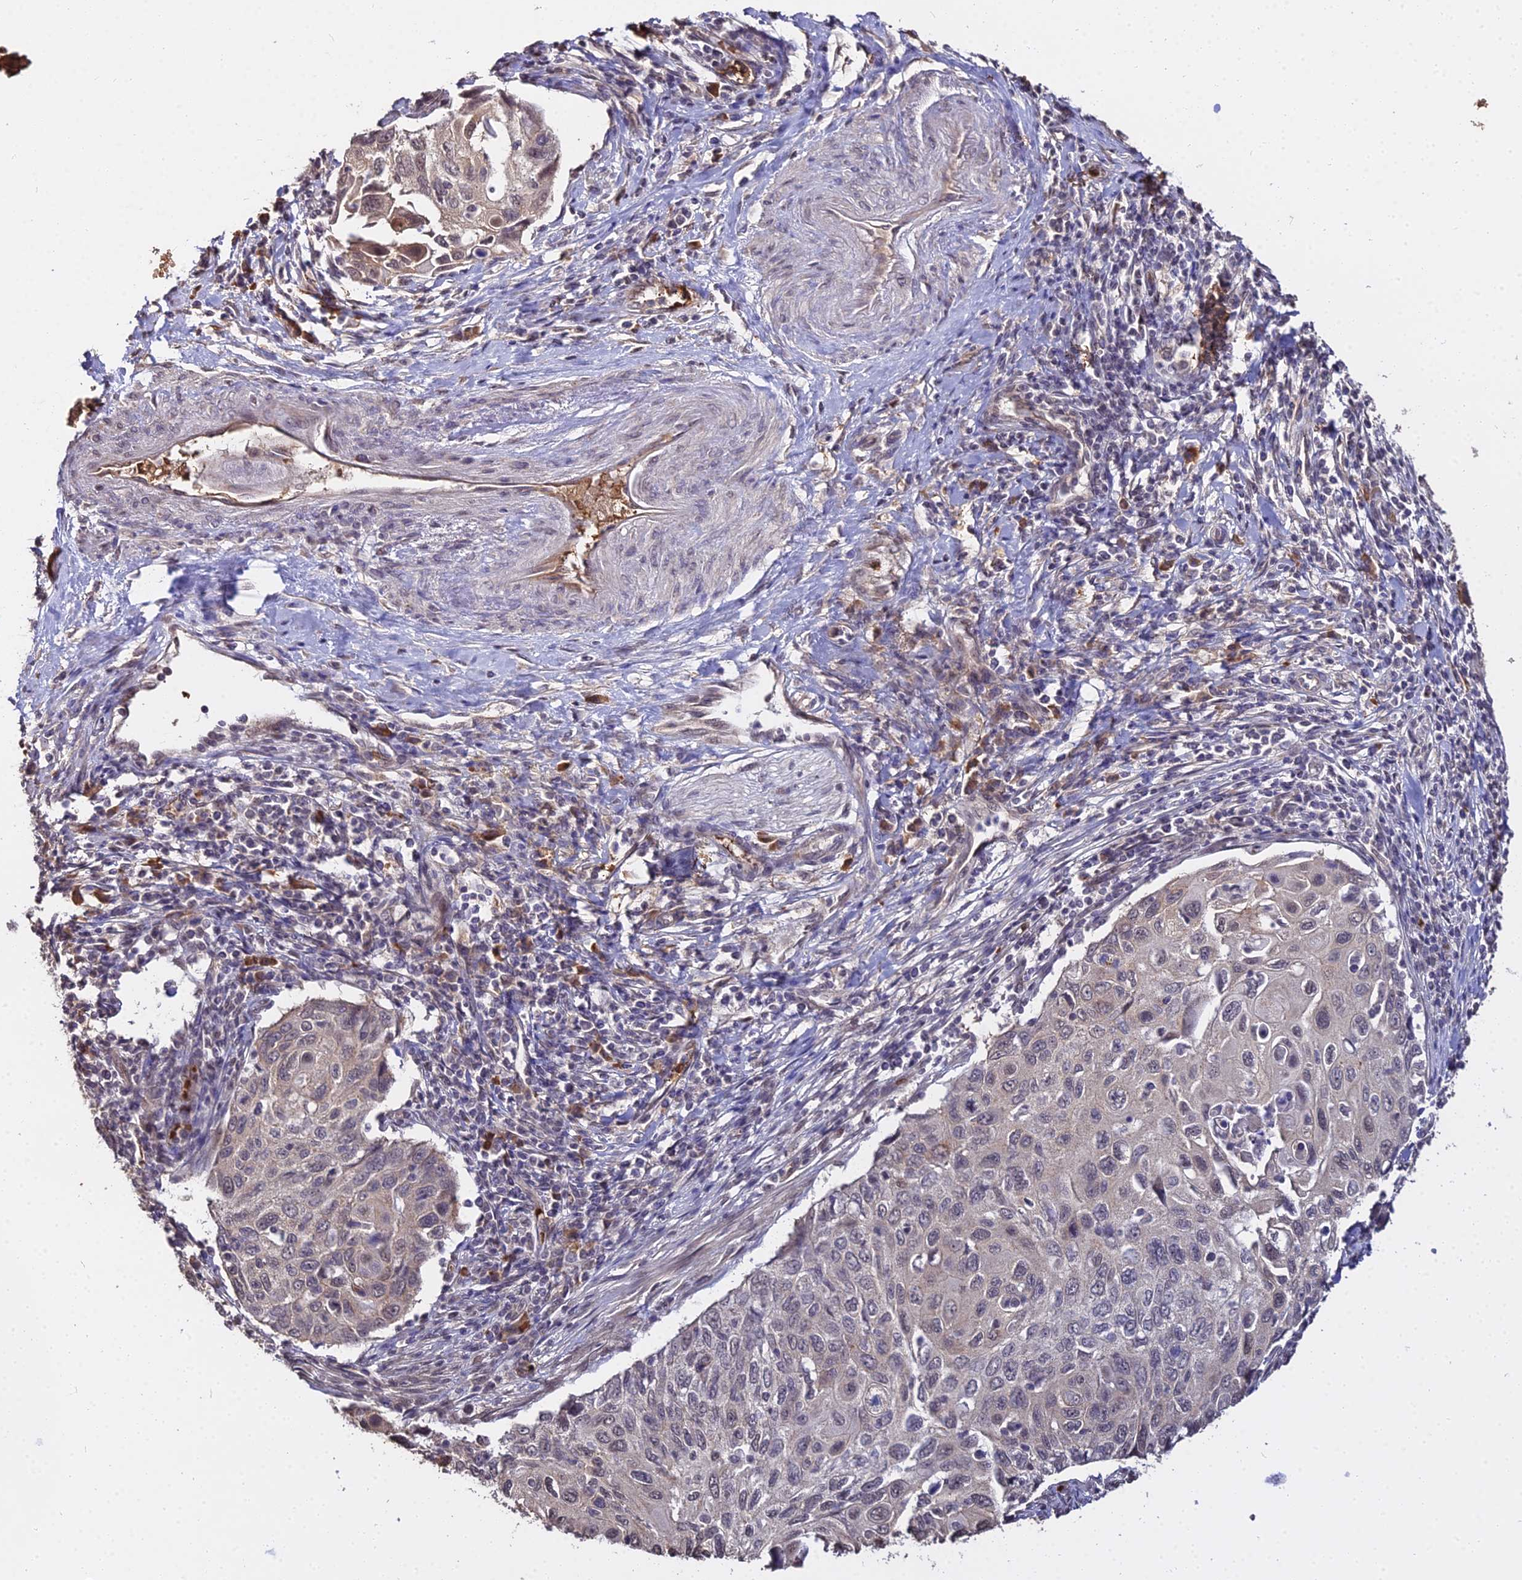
{"staining": {"intensity": "weak", "quantity": "<25%", "location": "nuclear"}, "tissue": "cervical cancer", "cell_type": "Tumor cells", "image_type": "cancer", "snomed": [{"axis": "morphology", "description": "Squamous cell carcinoma, NOS"}, {"axis": "topography", "description": "Cervix"}], "caption": "The IHC micrograph has no significant staining in tumor cells of cervical cancer tissue.", "gene": "ZDBF2", "patient": {"sex": "female", "age": 70}}